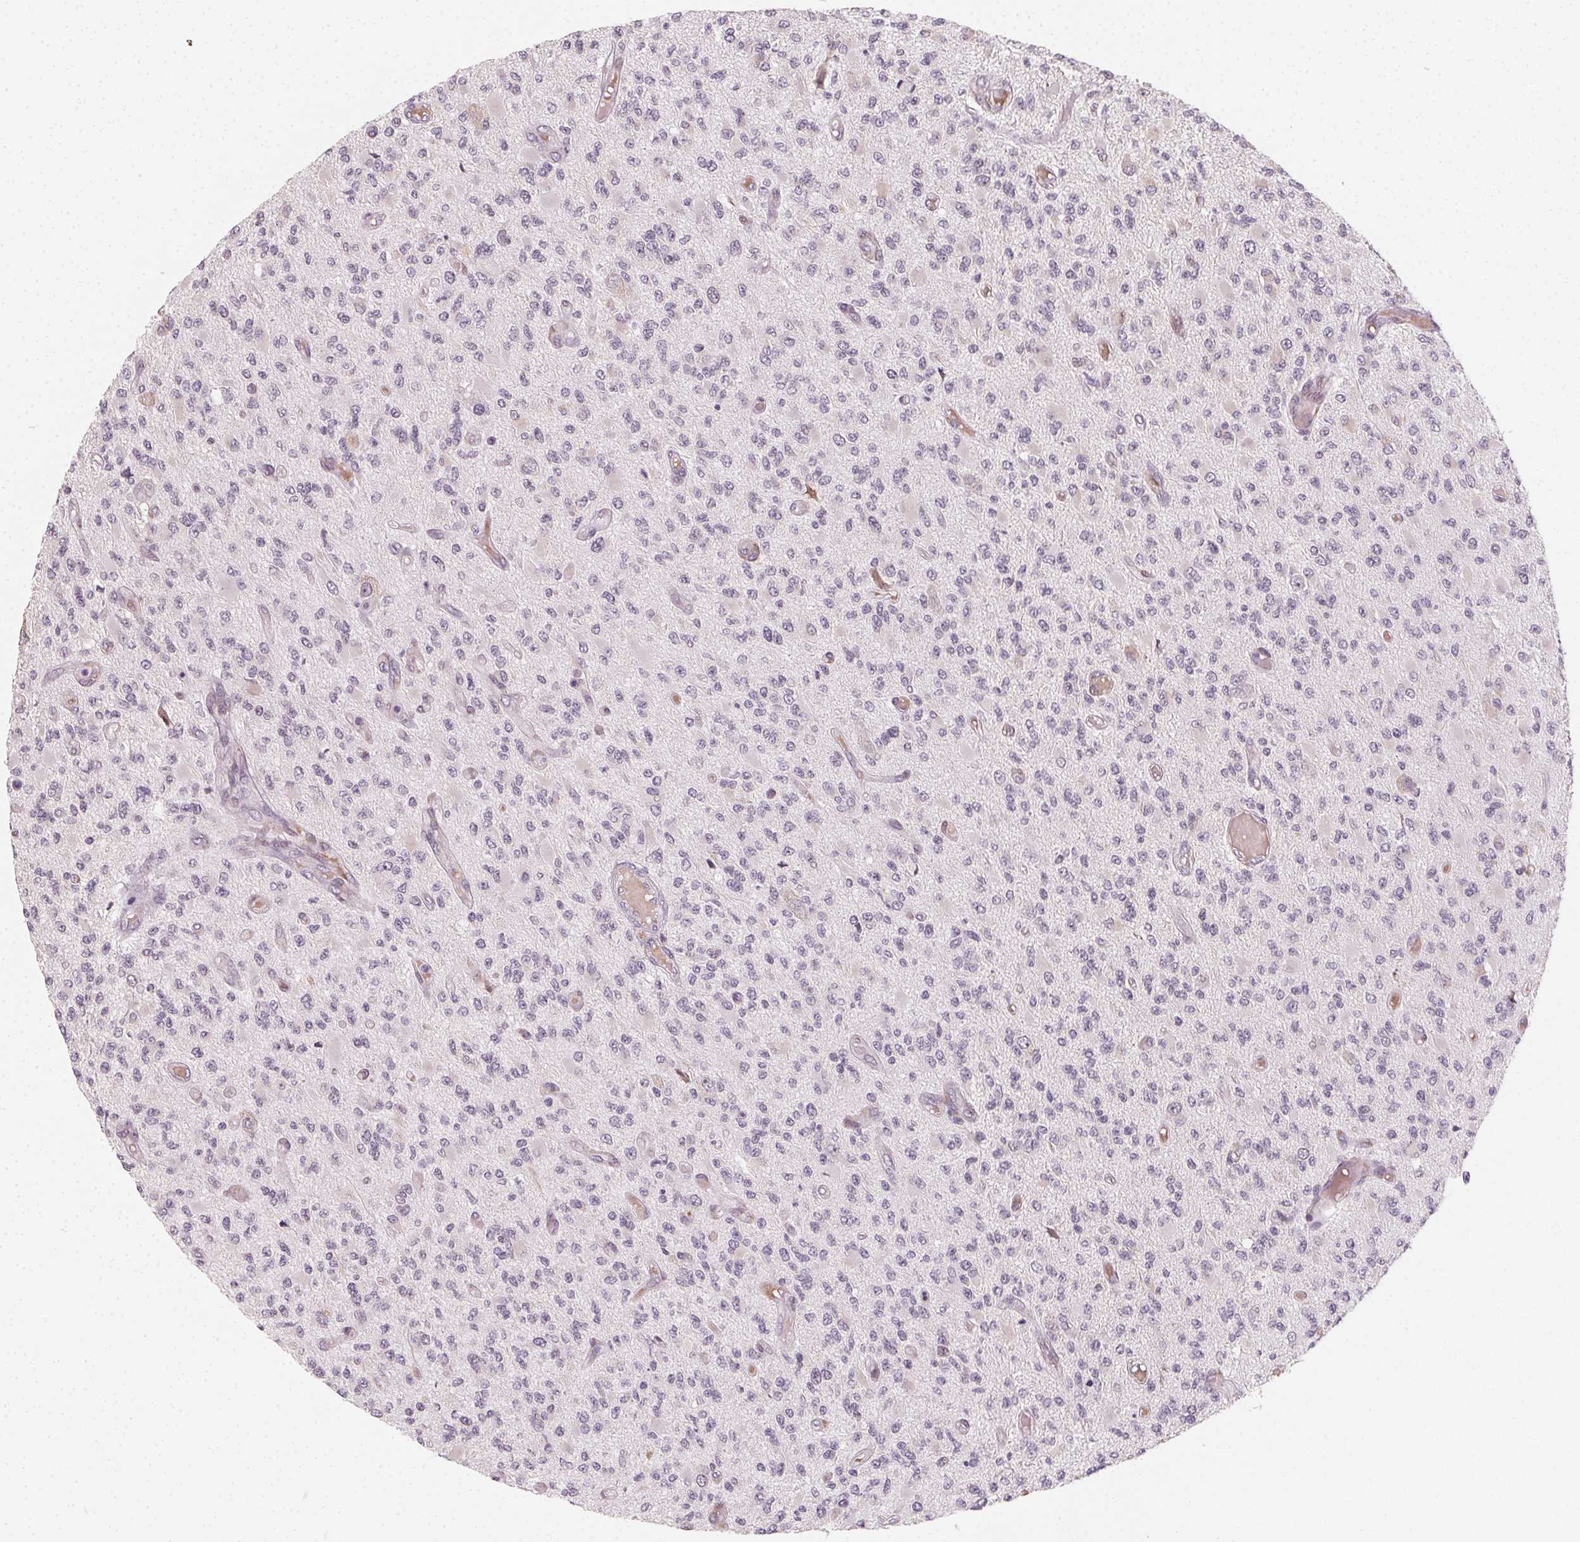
{"staining": {"intensity": "negative", "quantity": "none", "location": "none"}, "tissue": "glioma", "cell_type": "Tumor cells", "image_type": "cancer", "snomed": [{"axis": "morphology", "description": "Glioma, malignant, High grade"}, {"axis": "topography", "description": "Brain"}], "caption": "IHC photomicrograph of human malignant glioma (high-grade) stained for a protein (brown), which reveals no positivity in tumor cells.", "gene": "CCDC96", "patient": {"sex": "female", "age": 63}}